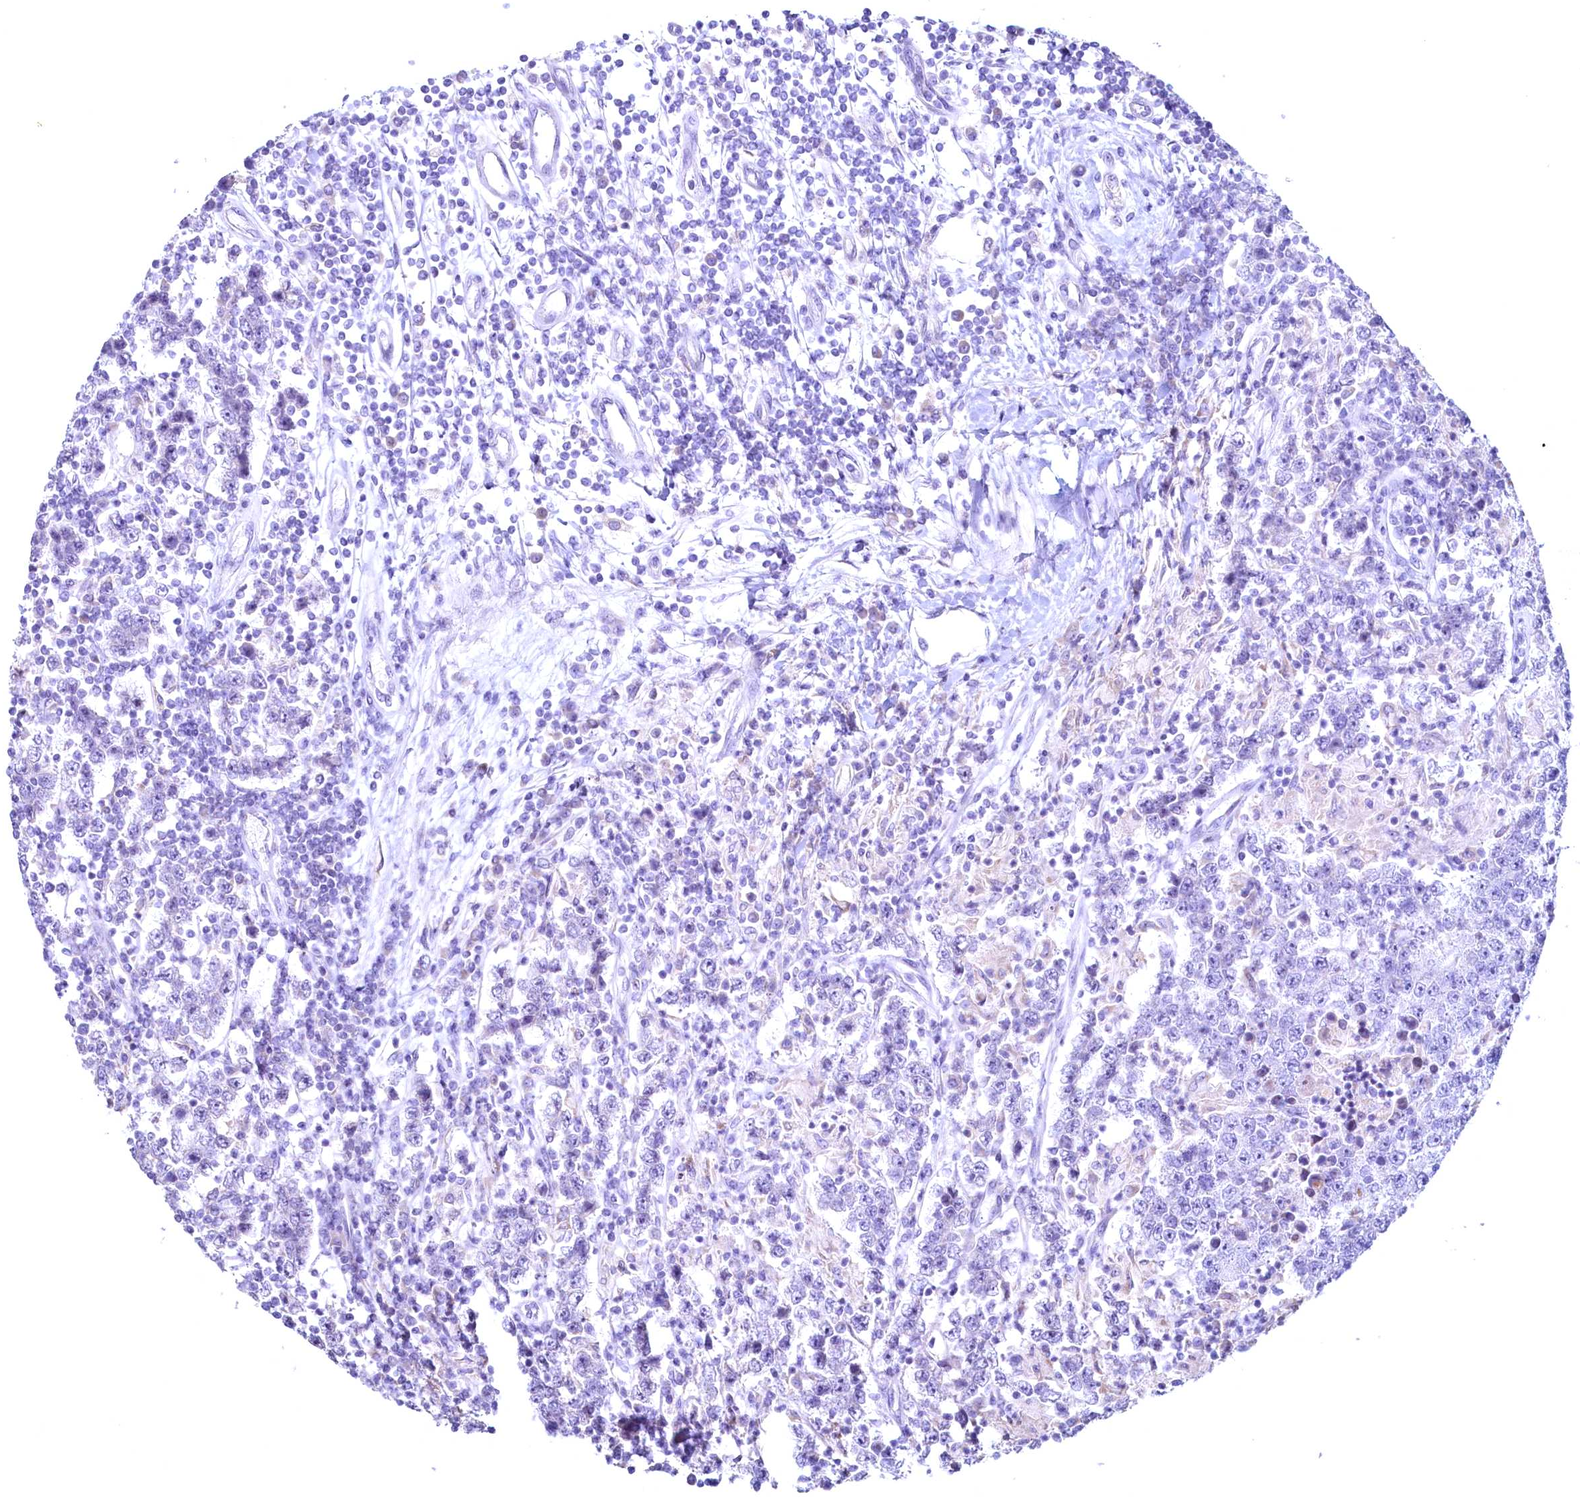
{"staining": {"intensity": "negative", "quantity": "none", "location": "none"}, "tissue": "testis cancer", "cell_type": "Tumor cells", "image_type": "cancer", "snomed": [{"axis": "morphology", "description": "Normal tissue, NOS"}, {"axis": "morphology", "description": "Urothelial carcinoma, High grade"}, {"axis": "morphology", "description": "Seminoma, NOS"}, {"axis": "morphology", "description": "Carcinoma, Embryonal, NOS"}, {"axis": "topography", "description": "Urinary bladder"}, {"axis": "topography", "description": "Testis"}], "caption": "IHC histopathology image of neoplastic tissue: human testis cancer stained with DAB (3,3'-diaminobenzidine) reveals no significant protein expression in tumor cells.", "gene": "MAP1LC3A", "patient": {"sex": "male", "age": 41}}